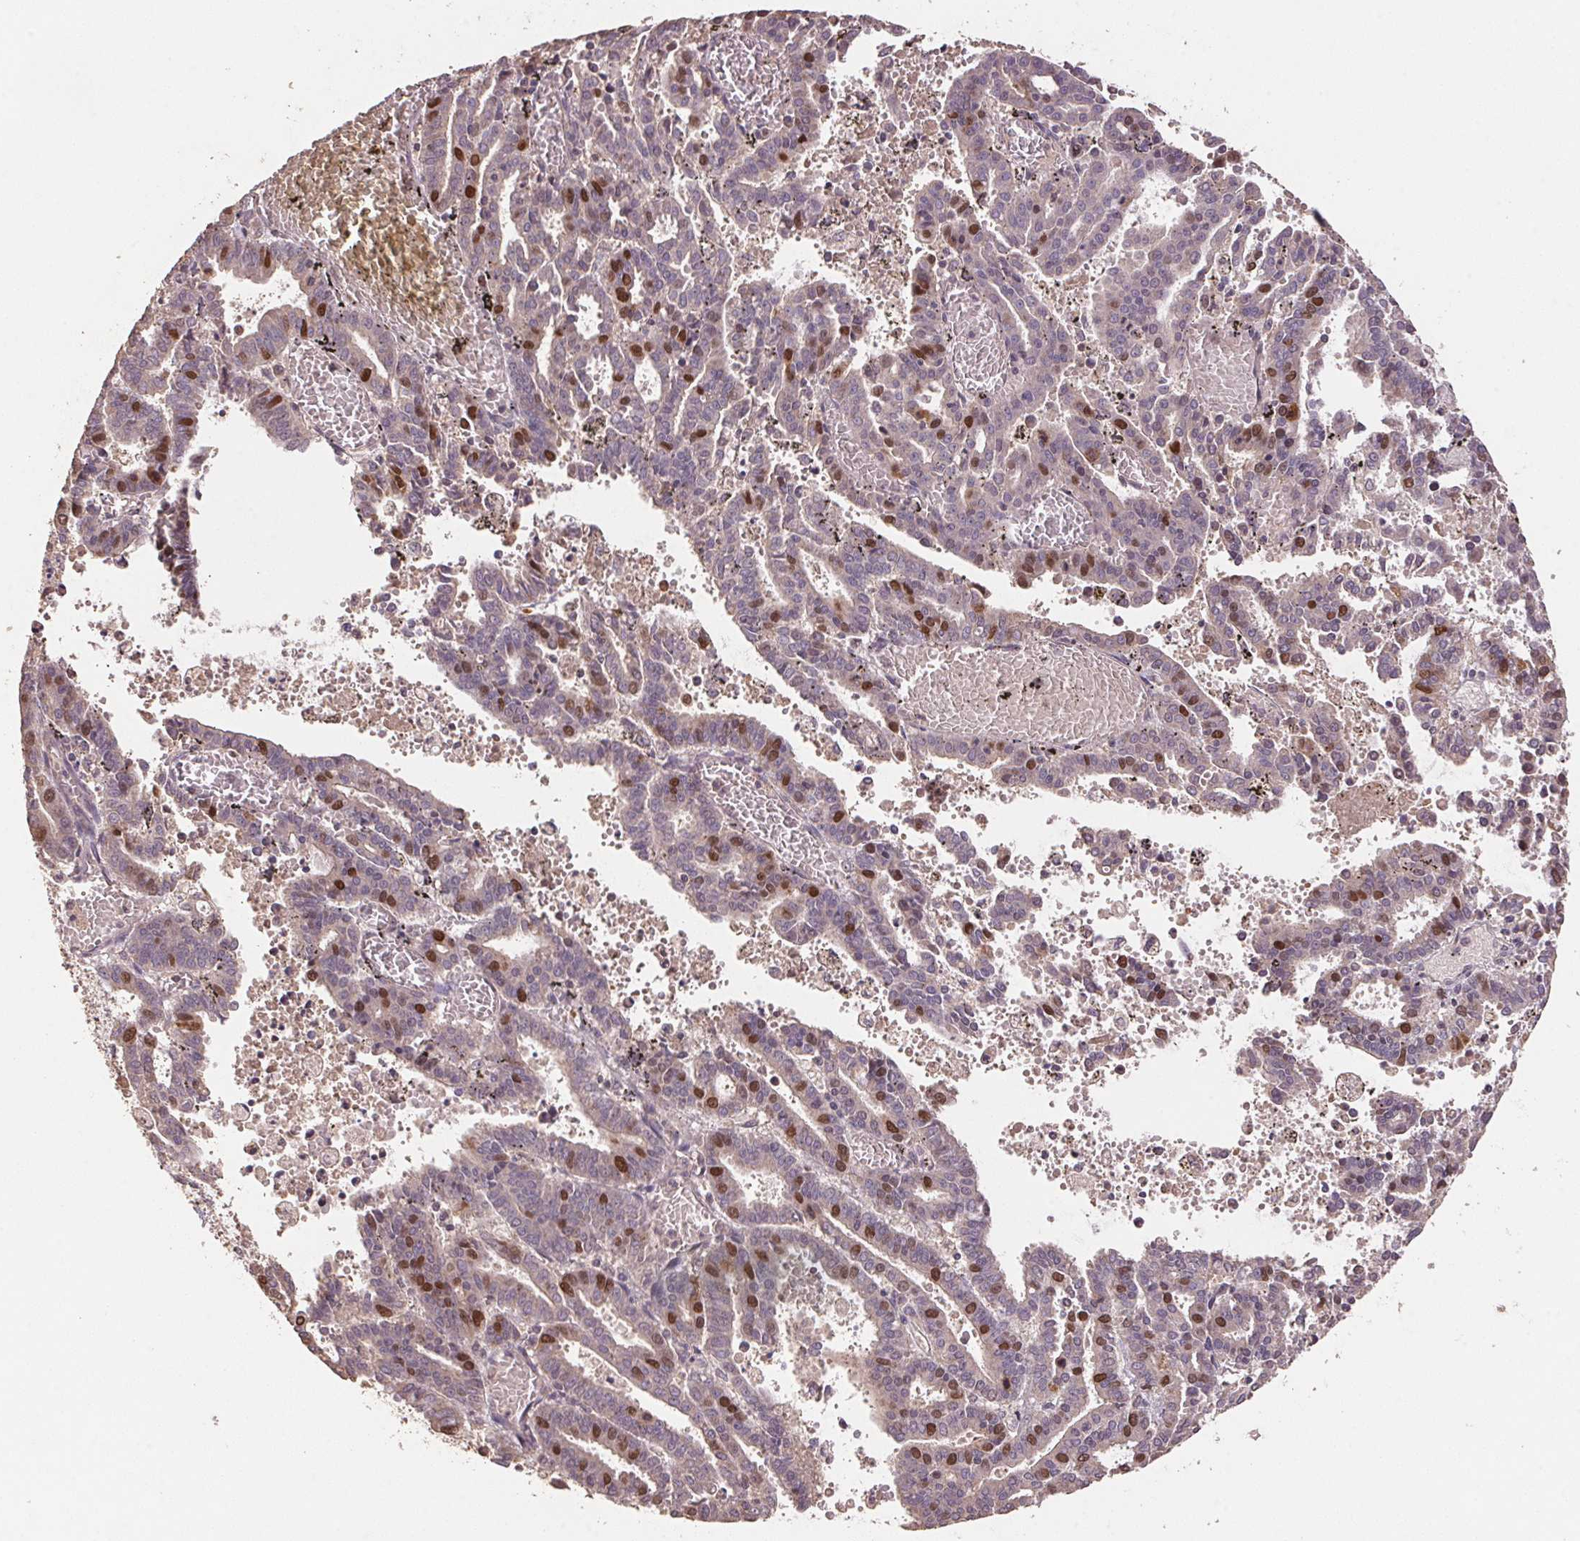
{"staining": {"intensity": "strong", "quantity": "<25%", "location": "nuclear"}, "tissue": "endometrial cancer", "cell_type": "Tumor cells", "image_type": "cancer", "snomed": [{"axis": "morphology", "description": "Adenocarcinoma, NOS"}, {"axis": "topography", "description": "Uterus"}], "caption": "Immunohistochemical staining of endometrial cancer demonstrates medium levels of strong nuclear protein expression in about <25% of tumor cells.", "gene": "CENPF", "patient": {"sex": "female", "age": 83}}